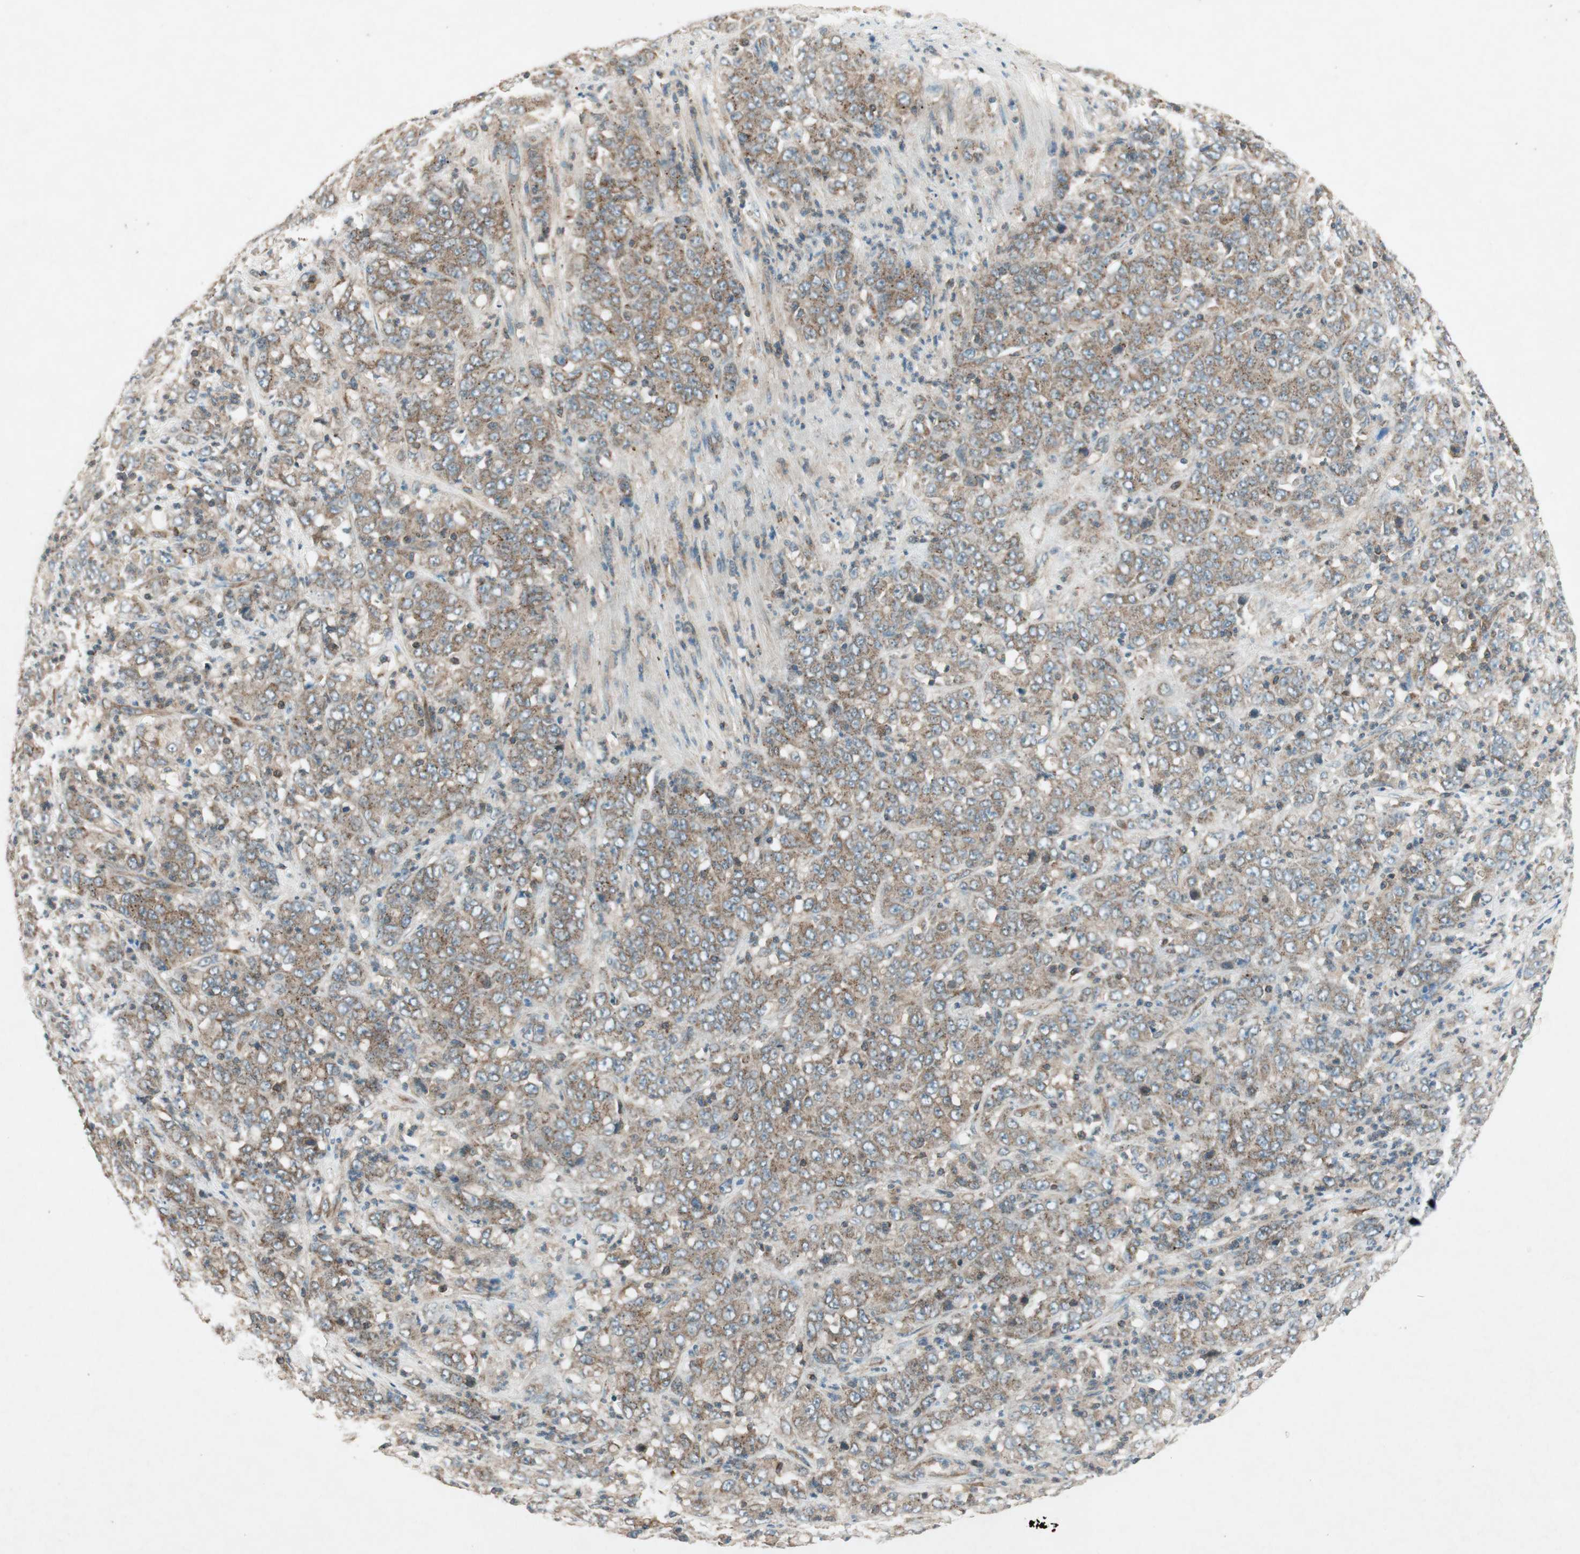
{"staining": {"intensity": "moderate", "quantity": ">75%", "location": "cytoplasmic/membranous"}, "tissue": "stomach cancer", "cell_type": "Tumor cells", "image_type": "cancer", "snomed": [{"axis": "morphology", "description": "Adenocarcinoma, NOS"}, {"axis": "topography", "description": "Stomach, lower"}], "caption": "DAB immunohistochemical staining of adenocarcinoma (stomach) reveals moderate cytoplasmic/membranous protein positivity in approximately >75% of tumor cells. The protein of interest is shown in brown color, while the nuclei are stained blue.", "gene": "CHADL", "patient": {"sex": "female", "age": 71}}